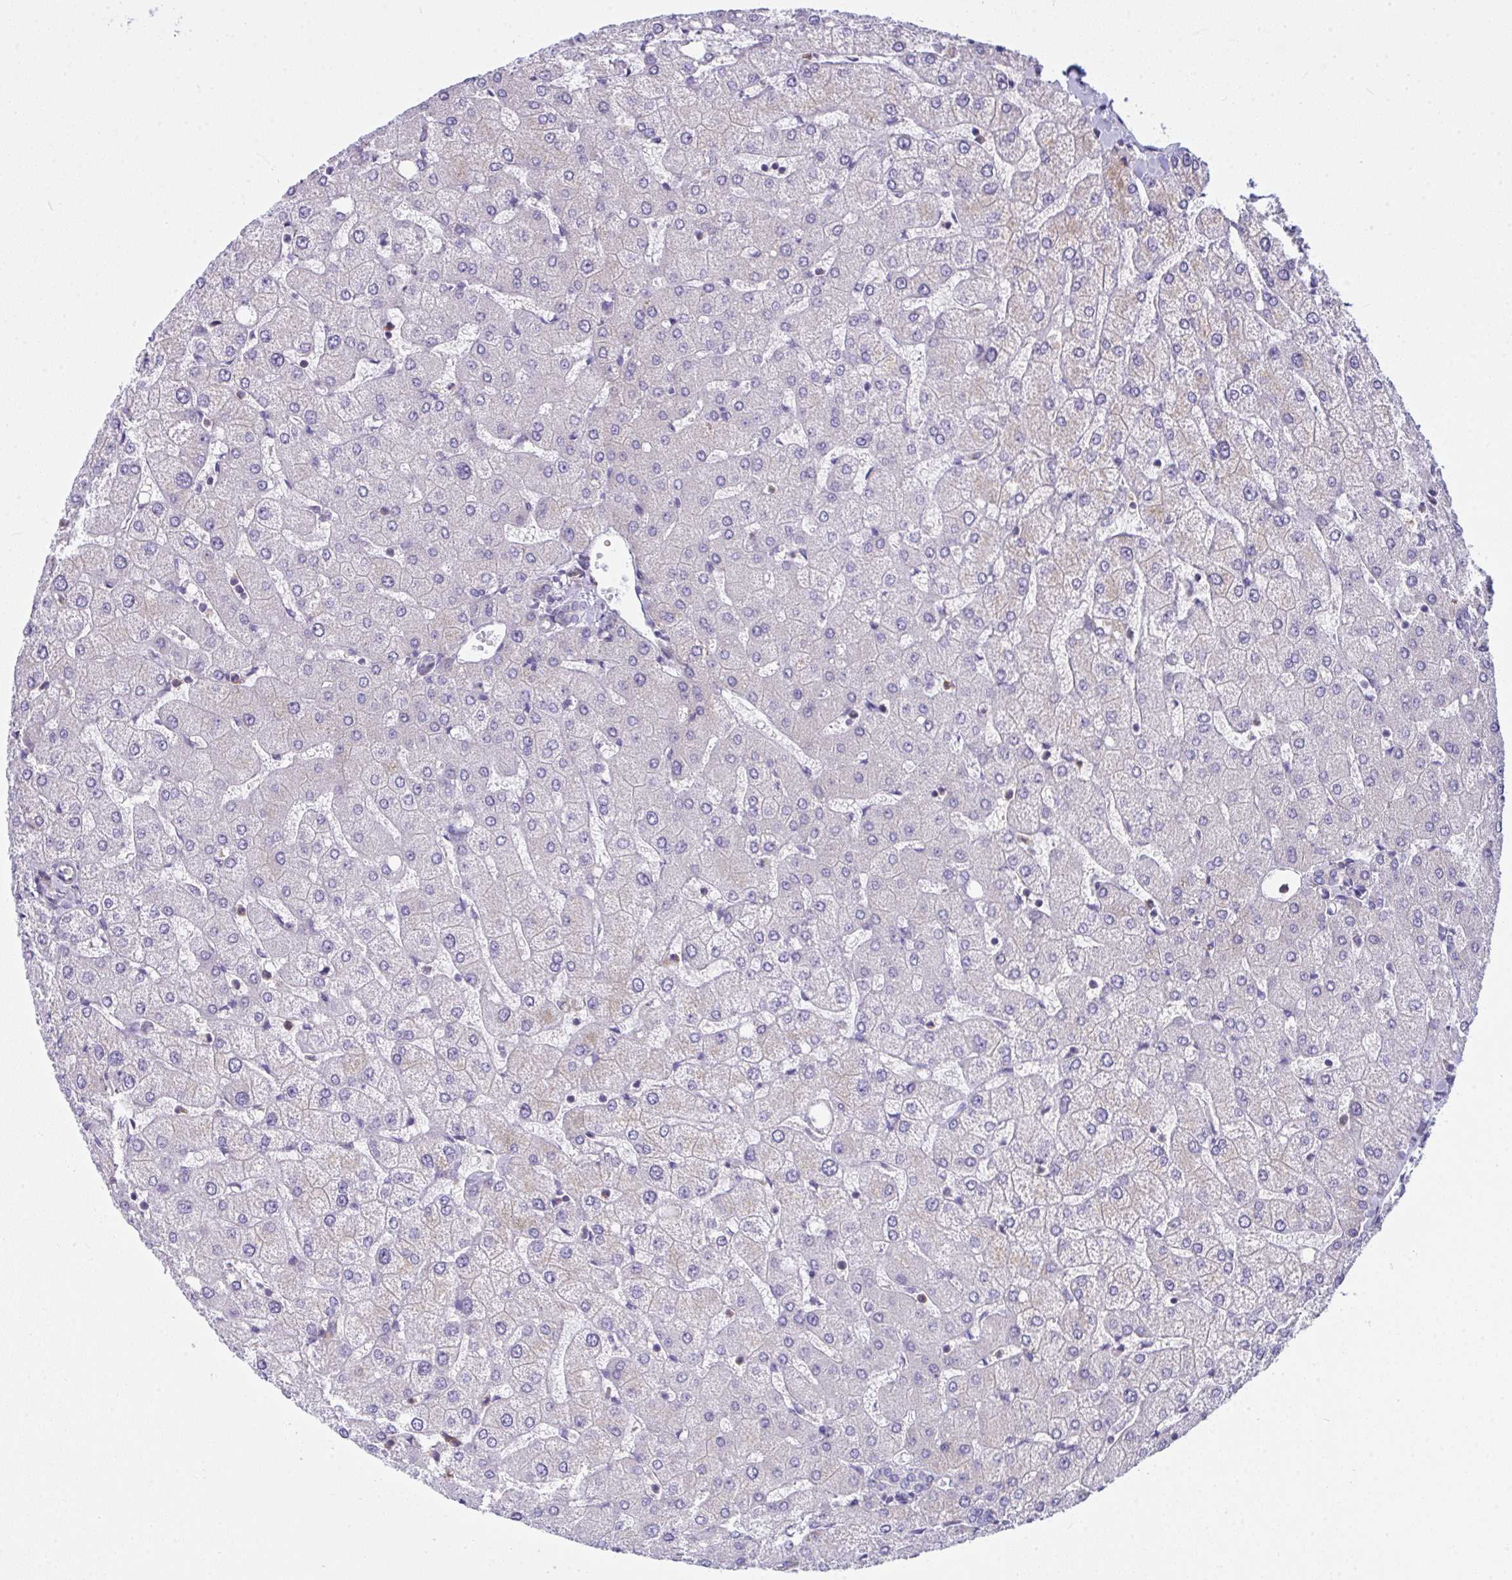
{"staining": {"intensity": "negative", "quantity": "none", "location": "none"}, "tissue": "liver", "cell_type": "Cholangiocytes", "image_type": "normal", "snomed": [{"axis": "morphology", "description": "Normal tissue, NOS"}, {"axis": "topography", "description": "Liver"}], "caption": "IHC image of benign human liver stained for a protein (brown), which shows no expression in cholangiocytes. The staining was performed using DAB (3,3'-diaminobenzidine) to visualize the protein expression in brown, while the nuclei were stained in blue with hematoxylin (Magnification: 20x).", "gene": "SLC30A6", "patient": {"sex": "female", "age": 54}}